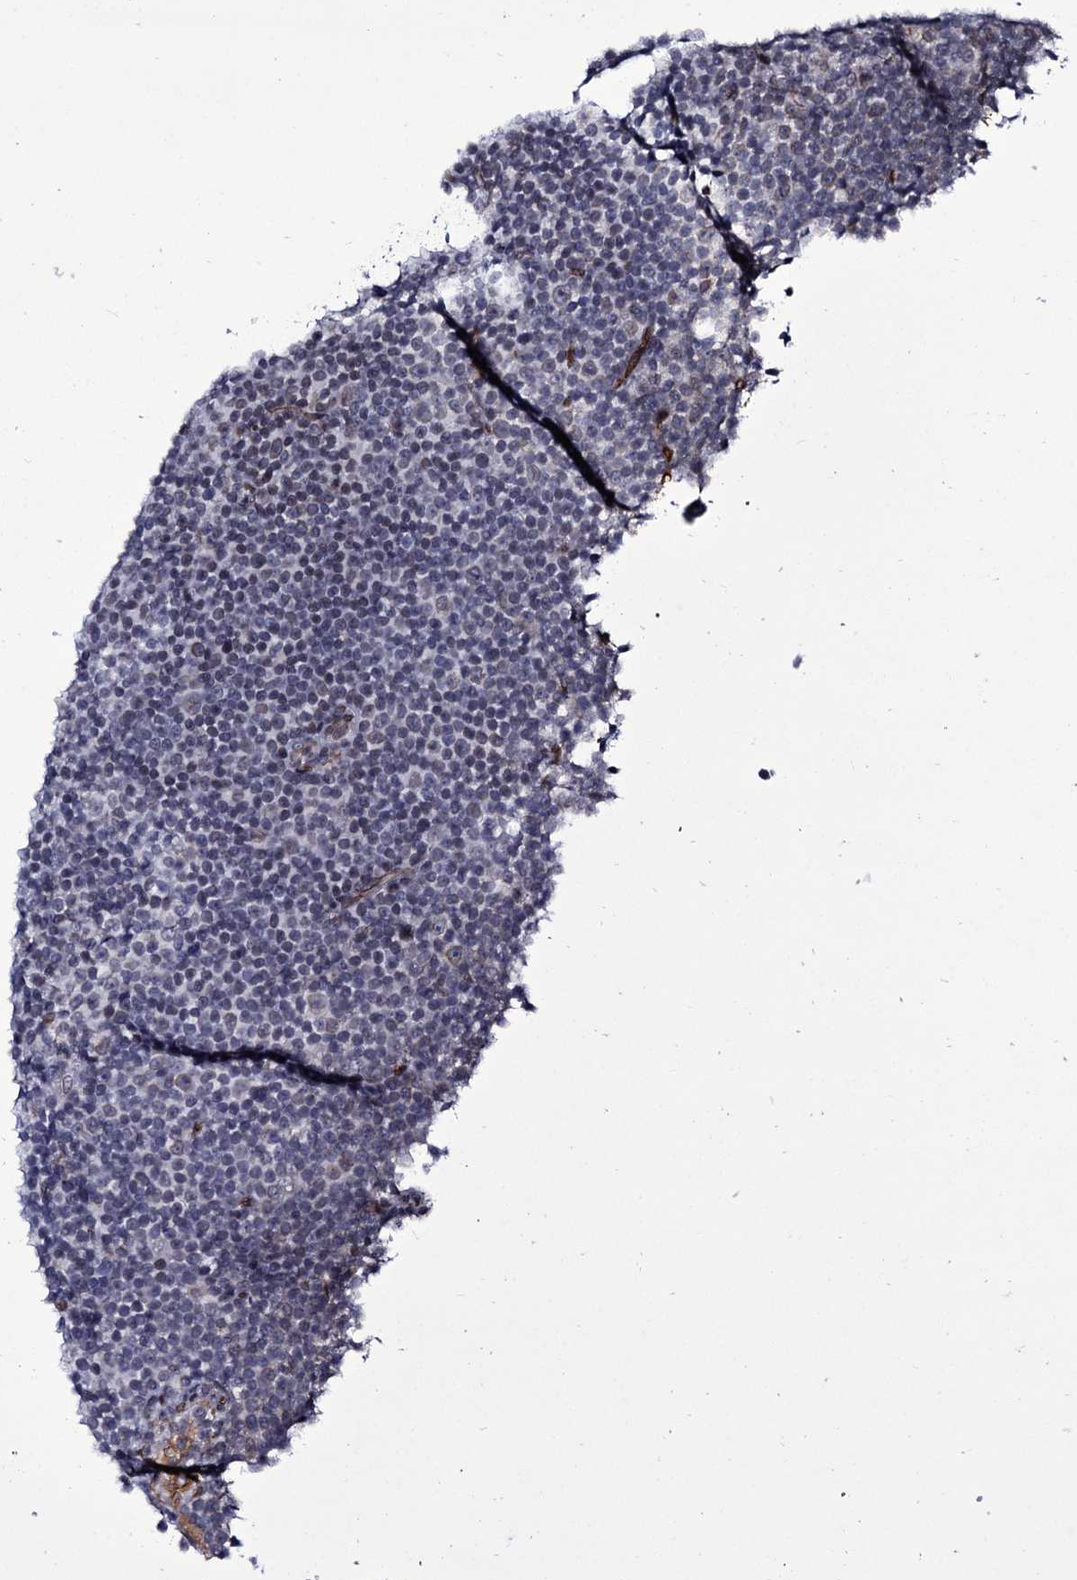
{"staining": {"intensity": "moderate", "quantity": "<25%", "location": "cytoplasmic/membranous,nuclear"}, "tissue": "lymphoma", "cell_type": "Tumor cells", "image_type": "cancer", "snomed": [{"axis": "morphology", "description": "Malignant lymphoma, non-Hodgkin's type, Low grade"}, {"axis": "topography", "description": "Lymph node"}], "caption": "A brown stain shows moderate cytoplasmic/membranous and nuclear positivity of a protein in human lymphoma tumor cells. The staining was performed using DAB (3,3'-diaminobenzidine) to visualize the protein expression in brown, while the nuclei were stained in blue with hematoxylin (Magnification: 20x).", "gene": "ZC3H12C", "patient": {"sex": "female", "age": 67}}